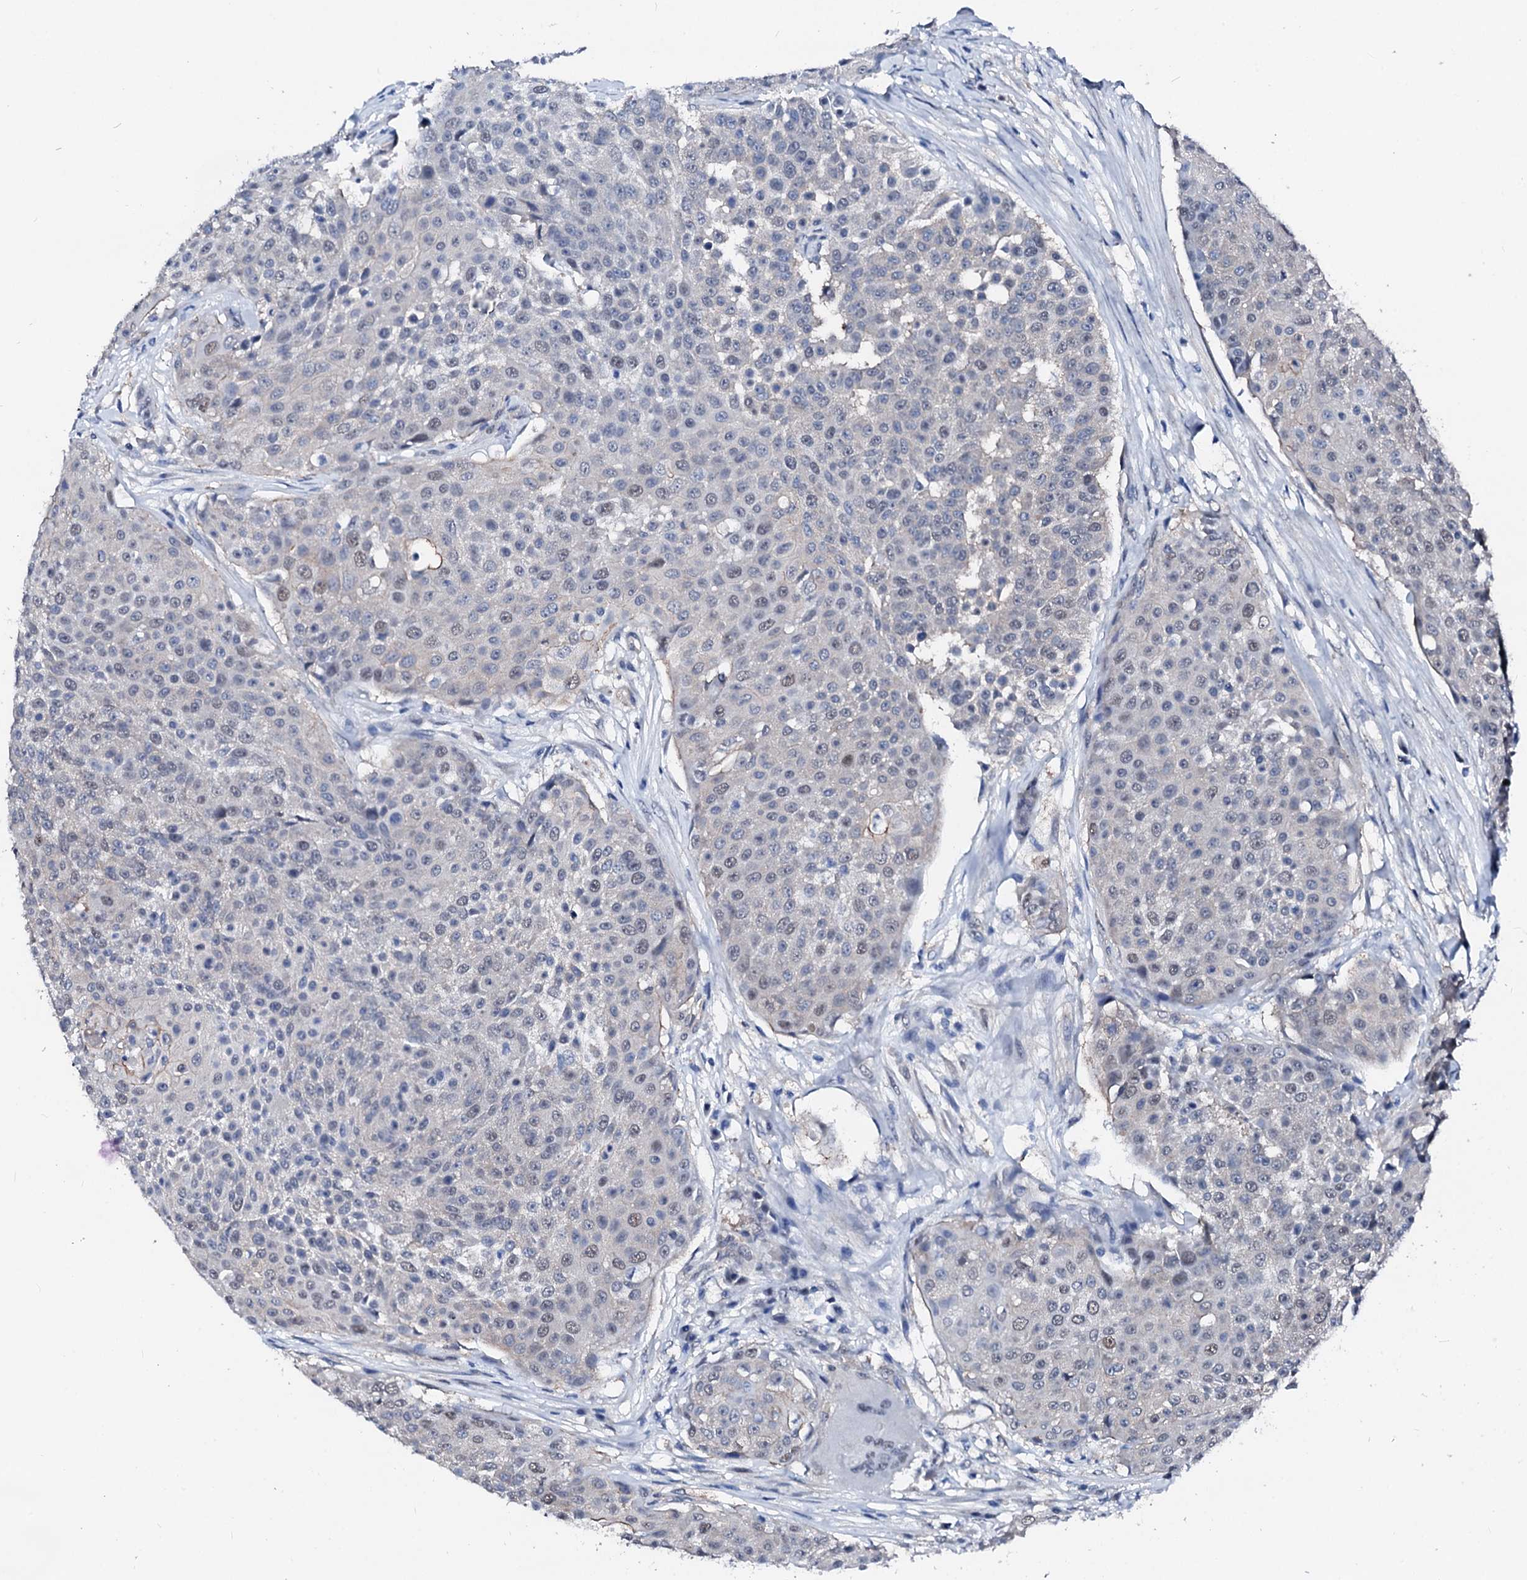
{"staining": {"intensity": "weak", "quantity": "<25%", "location": "nuclear"}, "tissue": "urothelial cancer", "cell_type": "Tumor cells", "image_type": "cancer", "snomed": [{"axis": "morphology", "description": "Urothelial carcinoma, High grade"}, {"axis": "topography", "description": "Urinary bladder"}], "caption": "DAB immunohistochemical staining of high-grade urothelial carcinoma shows no significant staining in tumor cells.", "gene": "CSN2", "patient": {"sex": "female", "age": 63}}